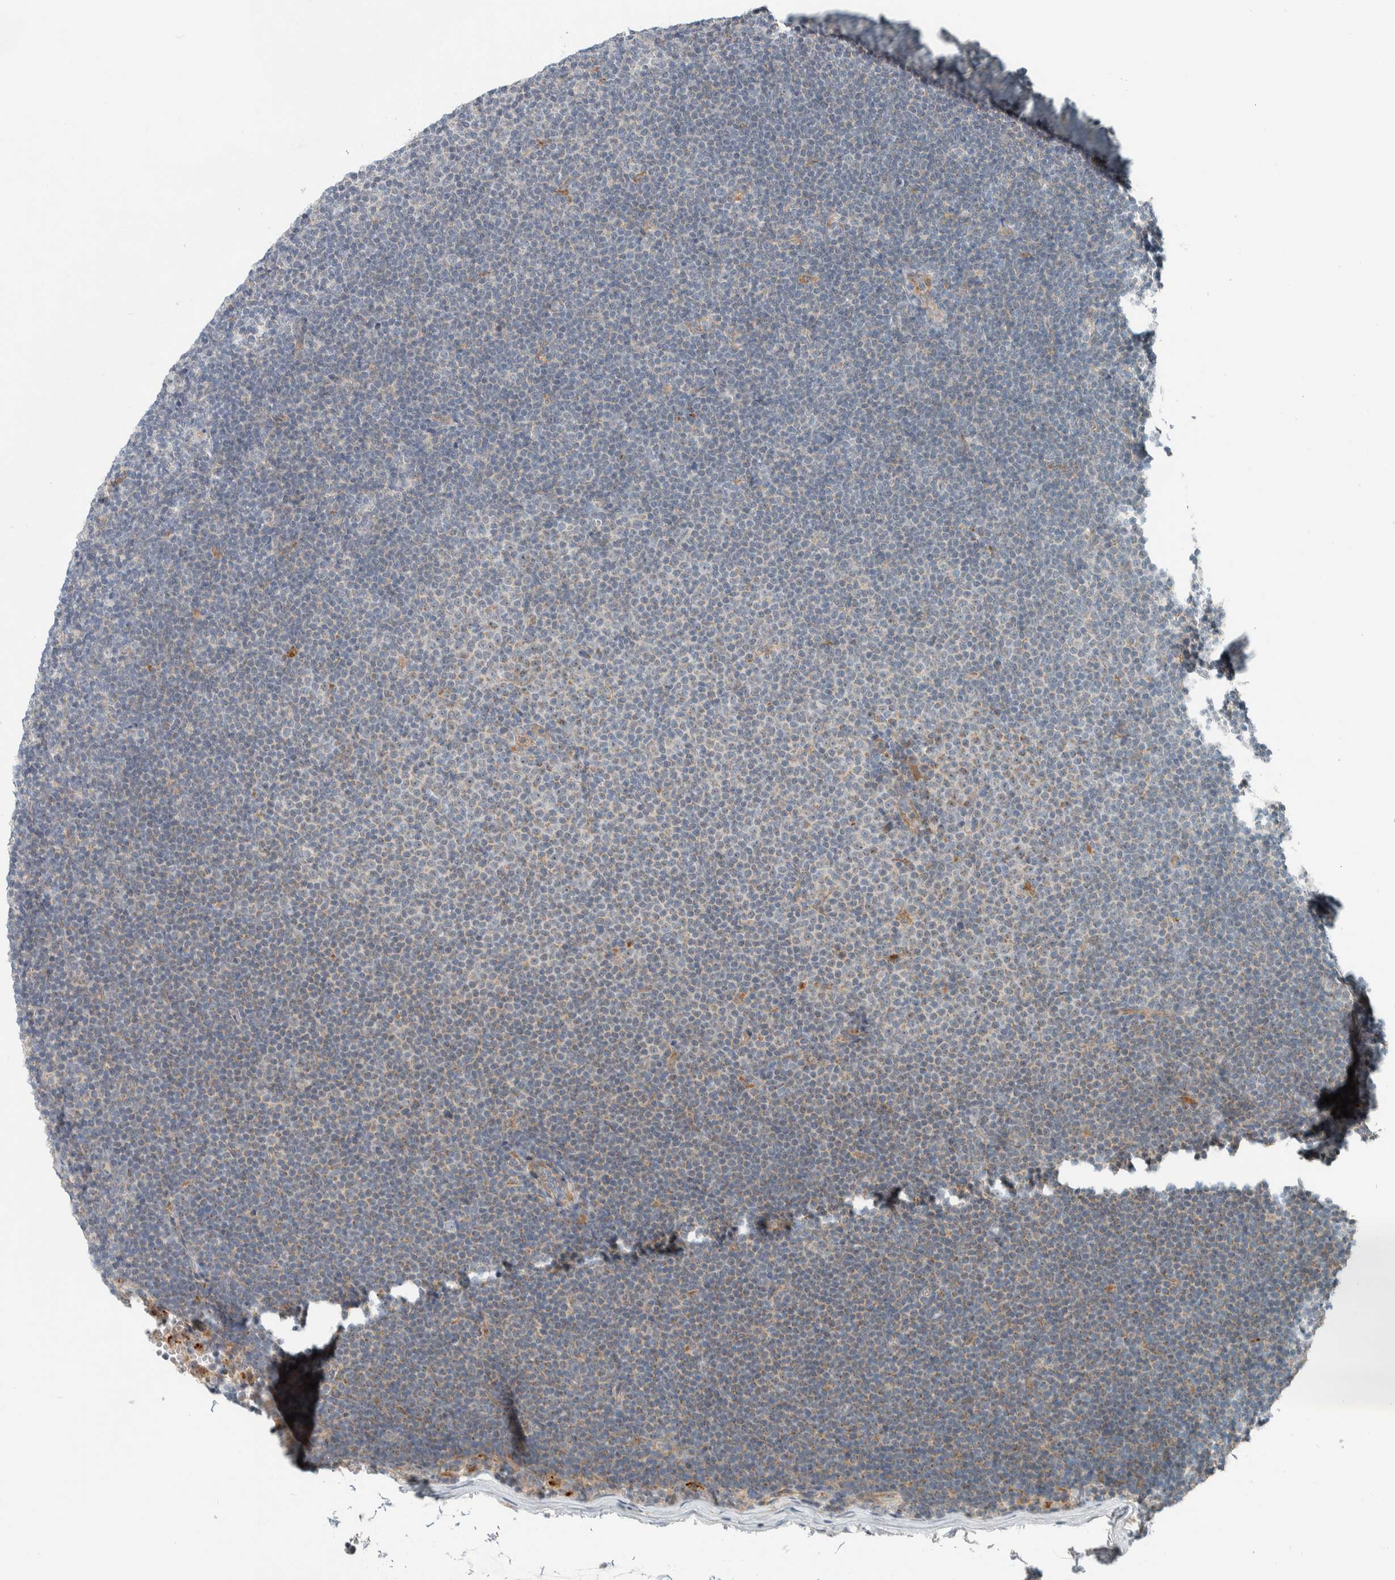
{"staining": {"intensity": "negative", "quantity": "none", "location": "none"}, "tissue": "lymphoma", "cell_type": "Tumor cells", "image_type": "cancer", "snomed": [{"axis": "morphology", "description": "Malignant lymphoma, non-Hodgkin's type, Low grade"}, {"axis": "topography", "description": "Lymph node"}], "caption": "Immunohistochemical staining of human lymphoma reveals no significant expression in tumor cells.", "gene": "SLFN12L", "patient": {"sex": "female", "age": 53}}